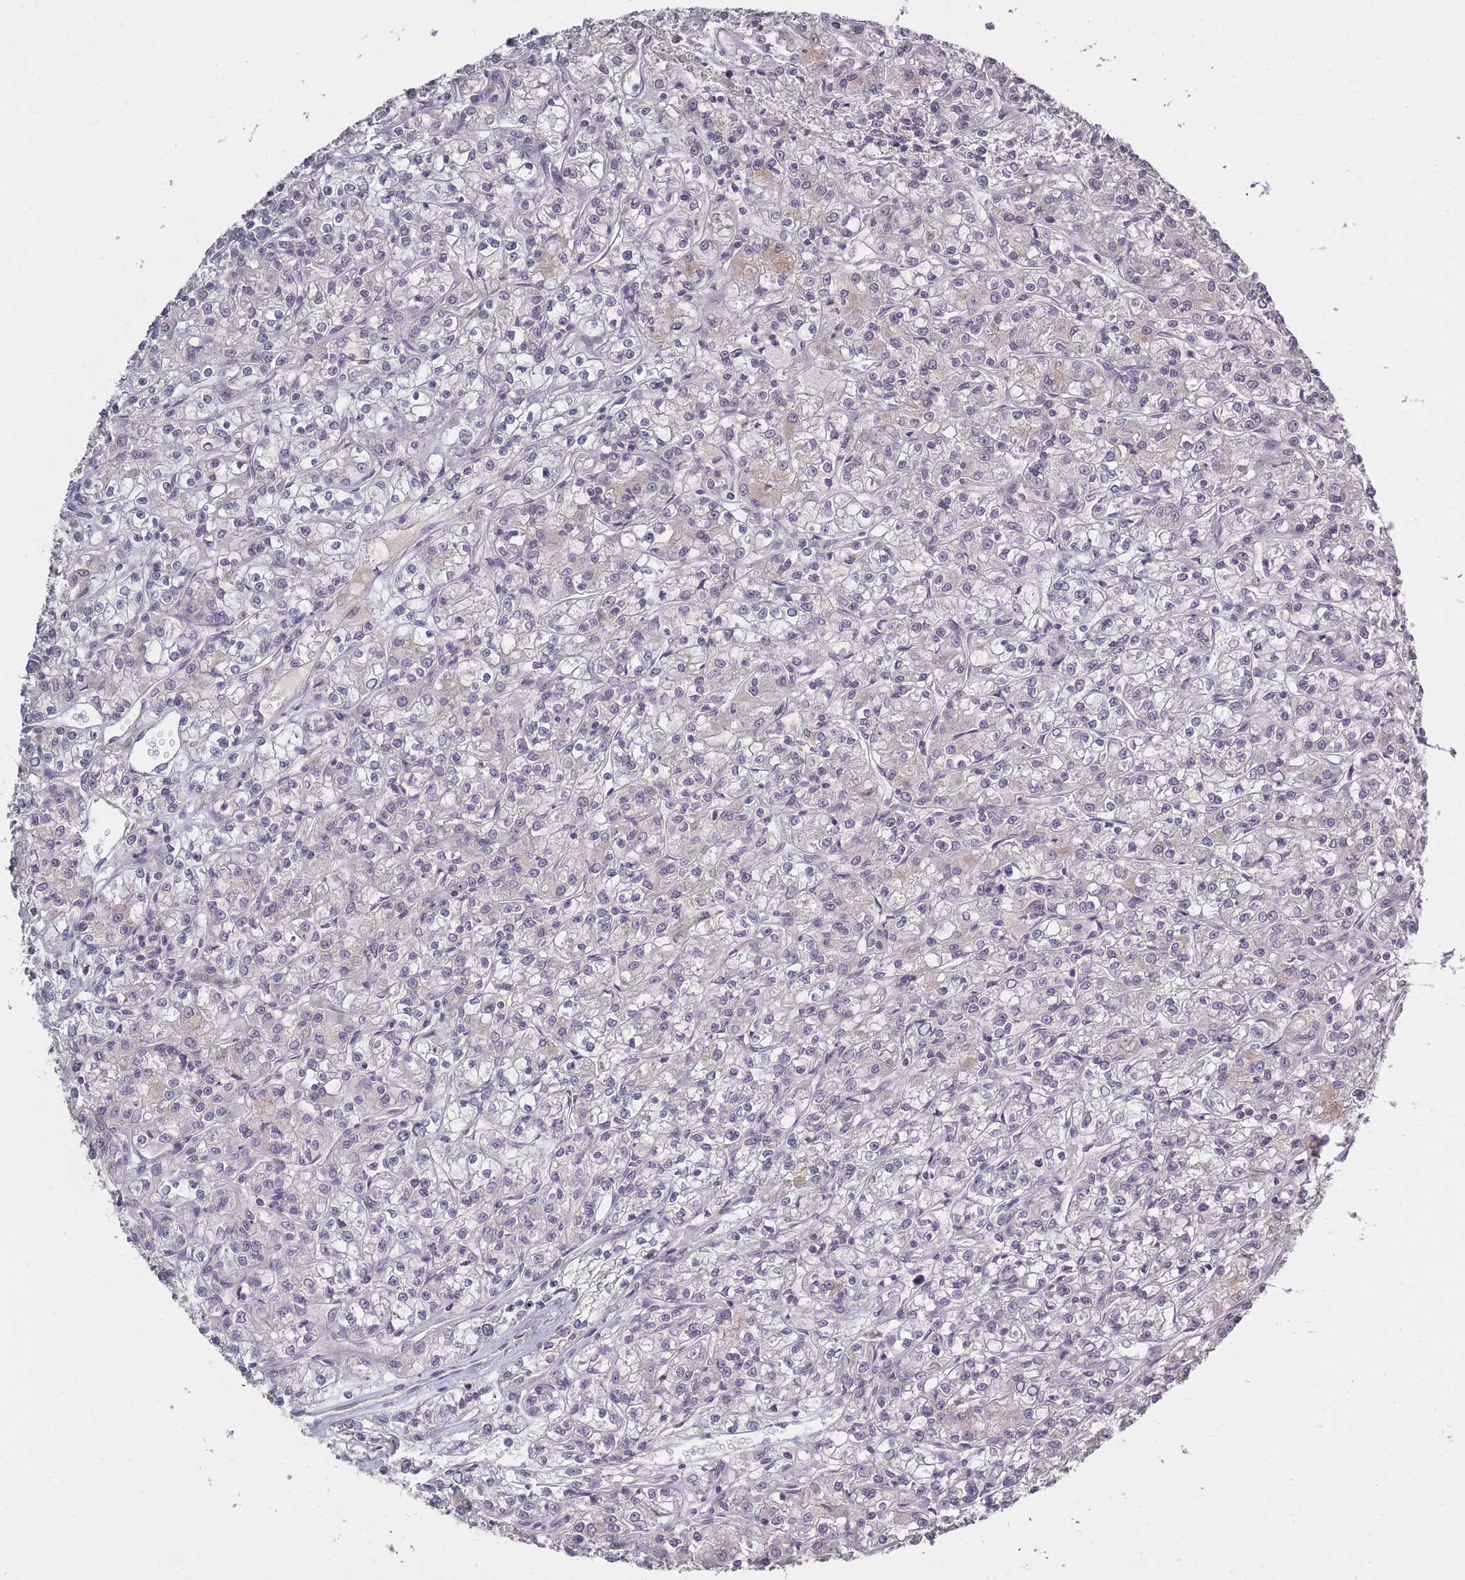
{"staining": {"intensity": "negative", "quantity": "none", "location": "none"}, "tissue": "renal cancer", "cell_type": "Tumor cells", "image_type": "cancer", "snomed": [{"axis": "morphology", "description": "Adenocarcinoma, NOS"}, {"axis": "topography", "description": "Kidney"}], "caption": "IHC of renal cancer demonstrates no positivity in tumor cells.", "gene": "ADCYAP1R1", "patient": {"sex": "female", "age": 59}}